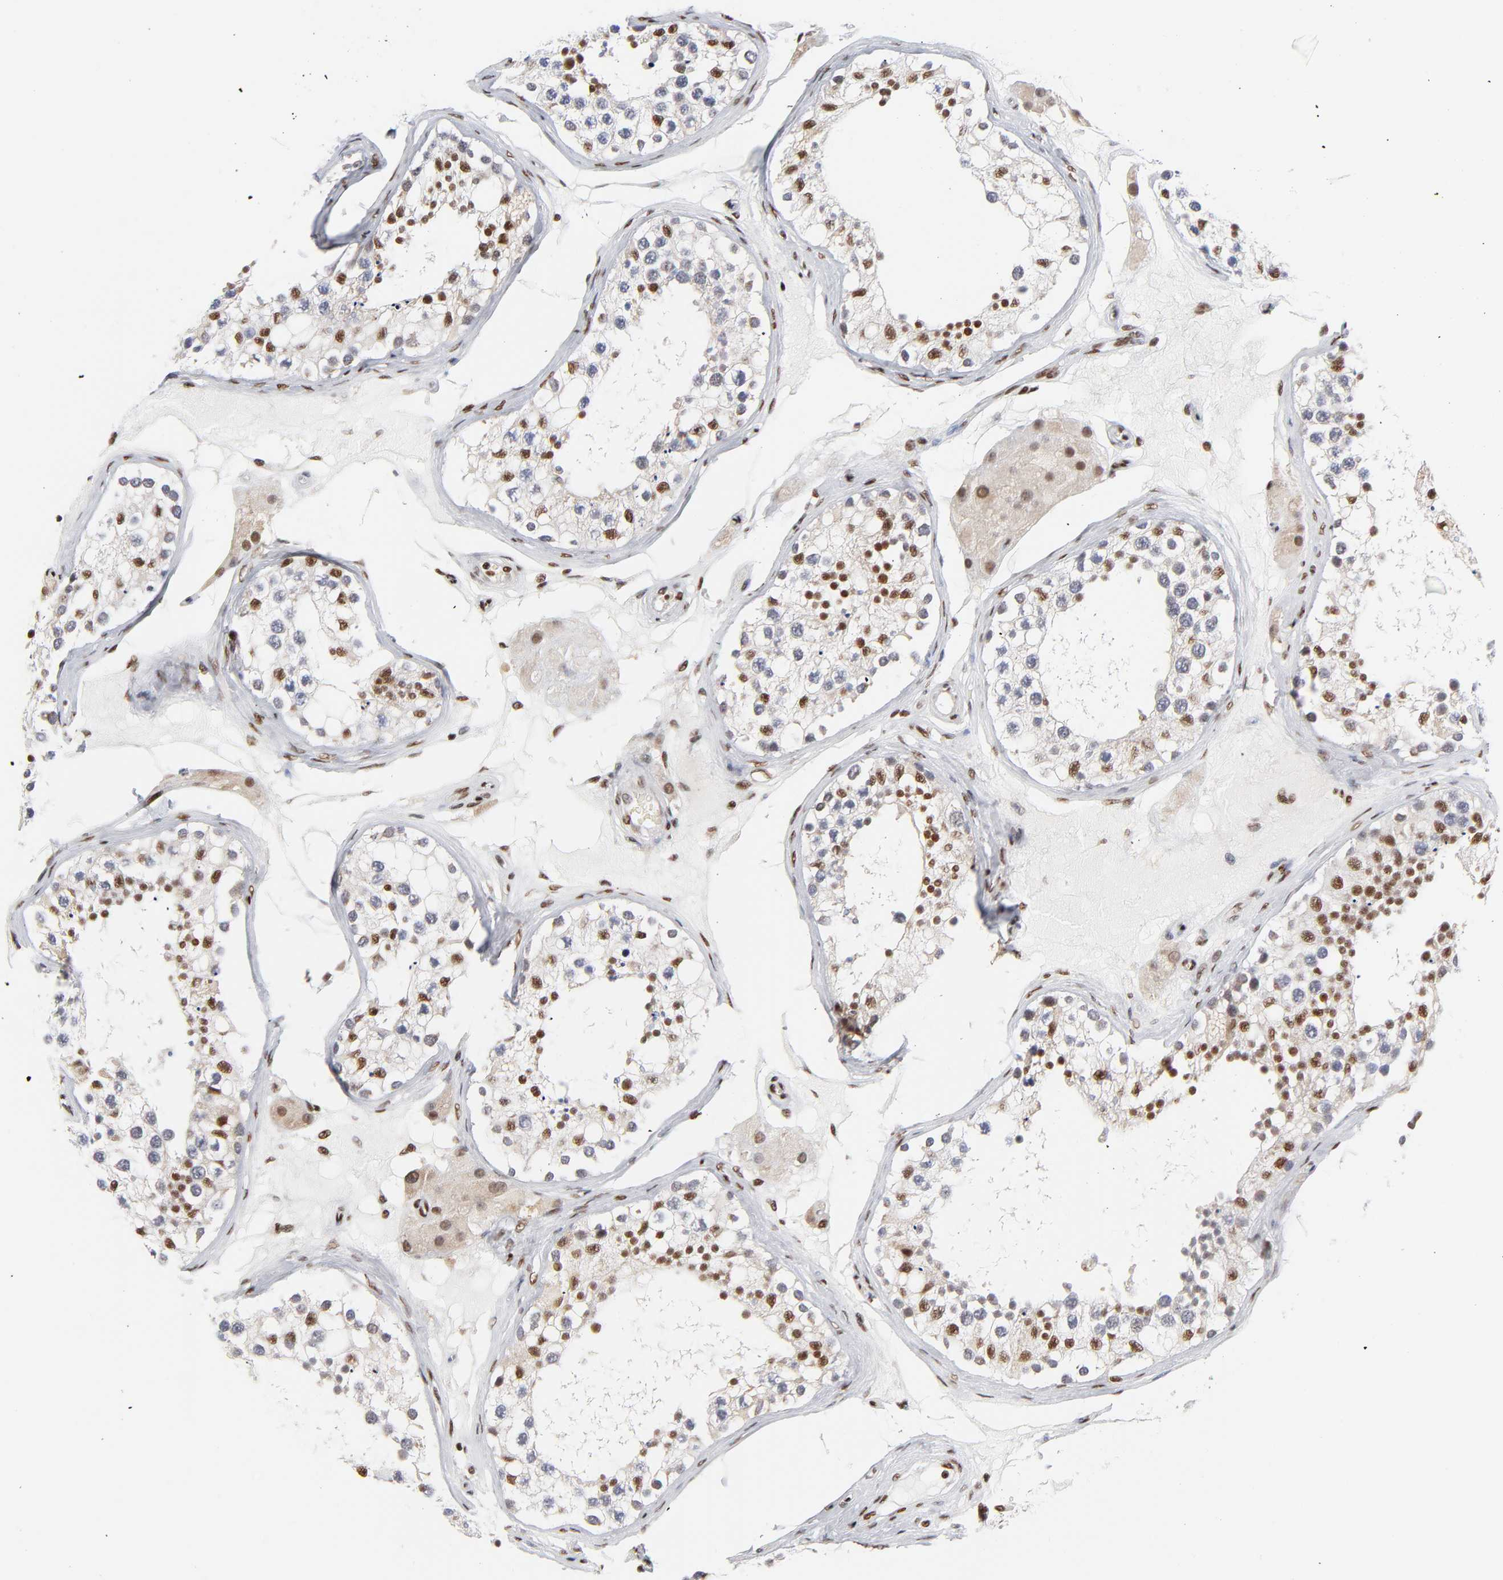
{"staining": {"intensity": "moderate", "quantity": "25%-75%", "location": "nuclear"}, "tissue": "testis", "cell_type": "Cells in seminiferous ducts", "image_type": "normal", "snomed": [{"axis": "morphology", "description": "Normal tissue, NOS"}, {"axis": "topography", "description": "Testis"}], "caption": "An IHC micrograph of unremarkable tissue is shown. Protein staining in brown labels moderate nuclear positivity in testis within cells in seminiferous ducts.", "gene": "CREB1", "patient": {"sex": "male", "age": 68}}